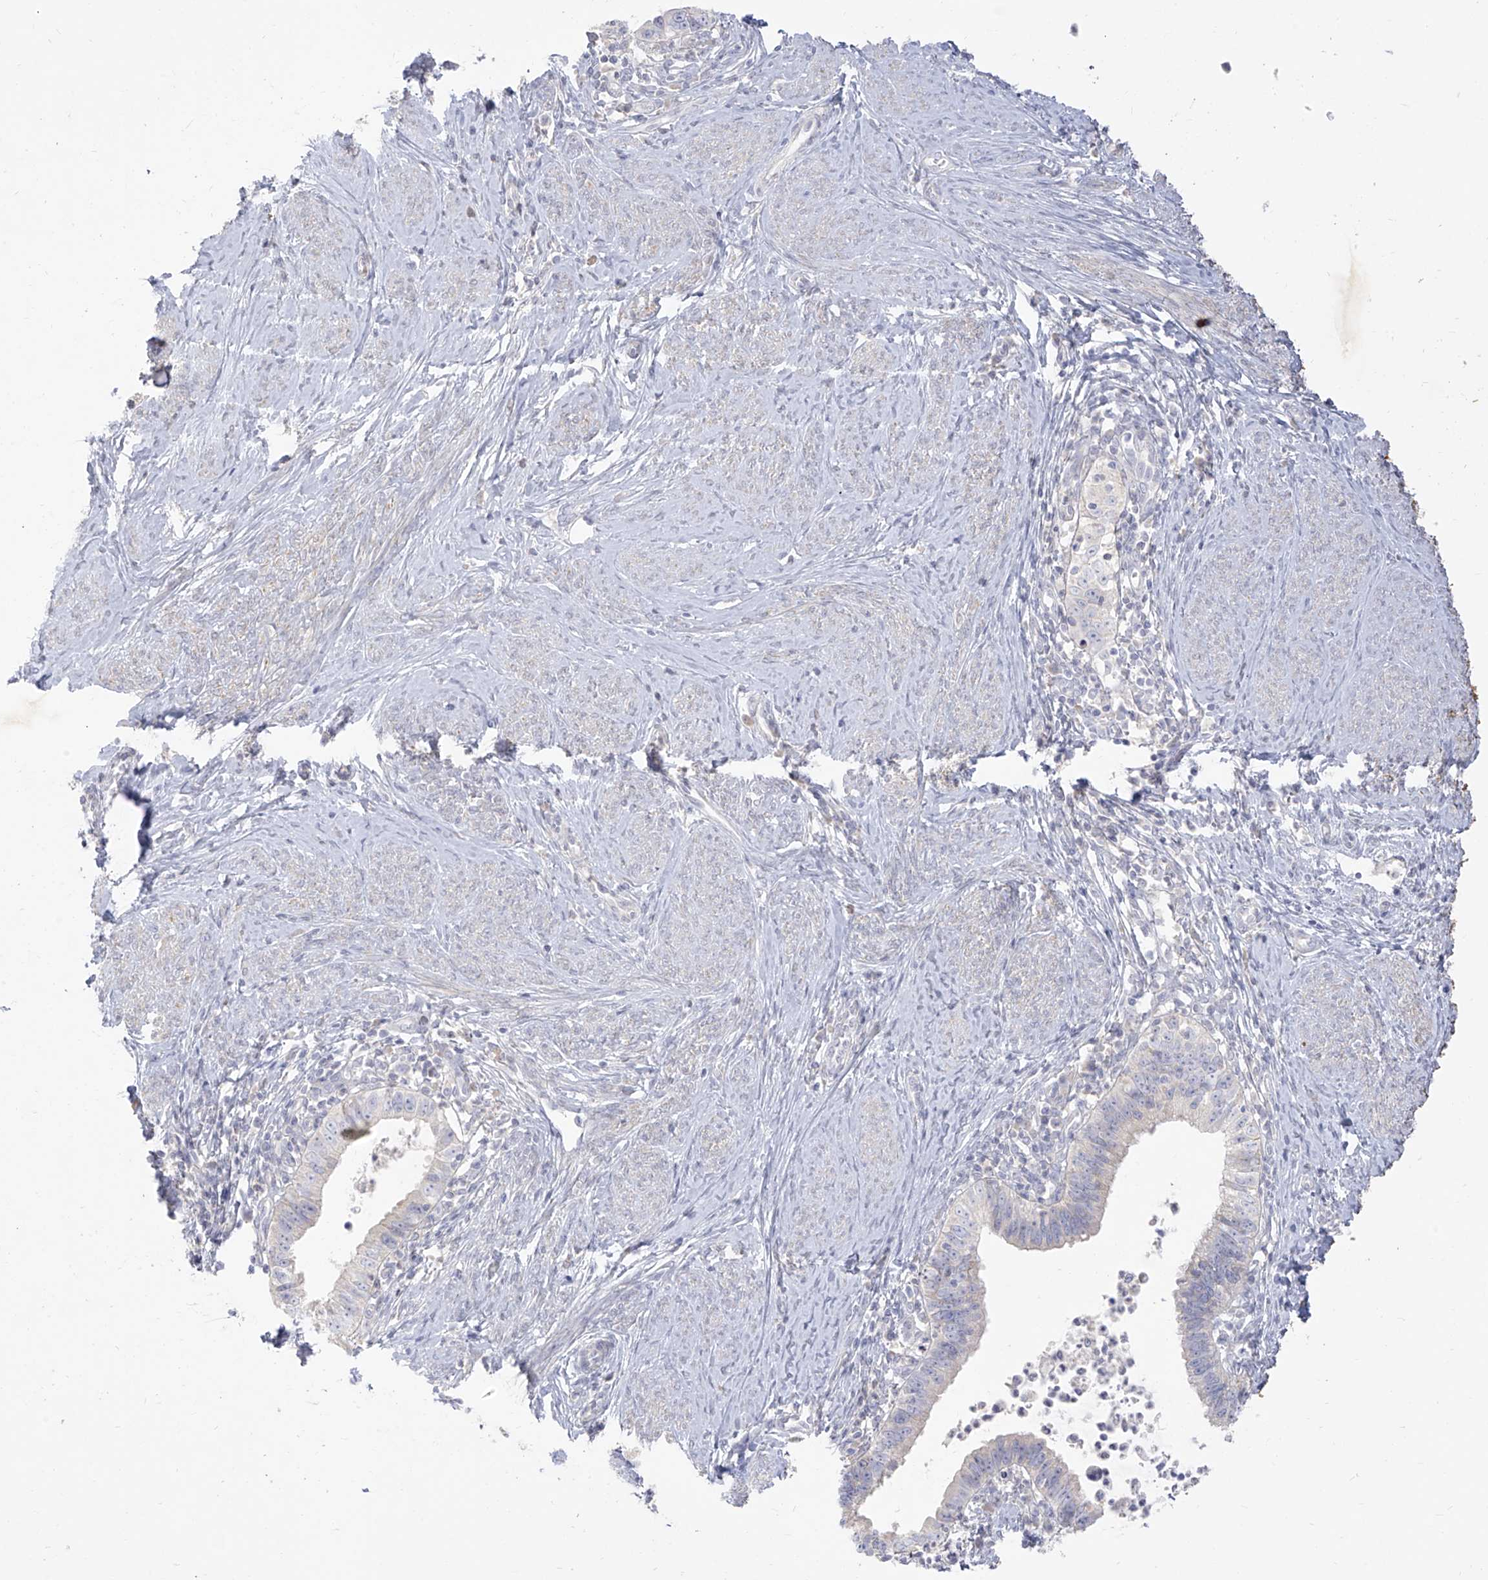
{"staining": {"intensity": "negative", "quantity": "none", "location": "none"}, "tissue": "cervical cancer", "cell_type": "Tumor cells", "image_type": "cancer", "snomed": [{"axis": "morphology", "description": "Adenocarcinoma, NOS"}, {"axis": "topography", "description": "Cervix"}], "caption": "DAB (3,3'-diaminobenzidine) immunohistochemical staining of human cervical cancer (adenocarcinoma) demonstrates no significant expression in tumor cells.", "gene": "ARHGEF40", "patient": {"sex": "female", "age": 36}}